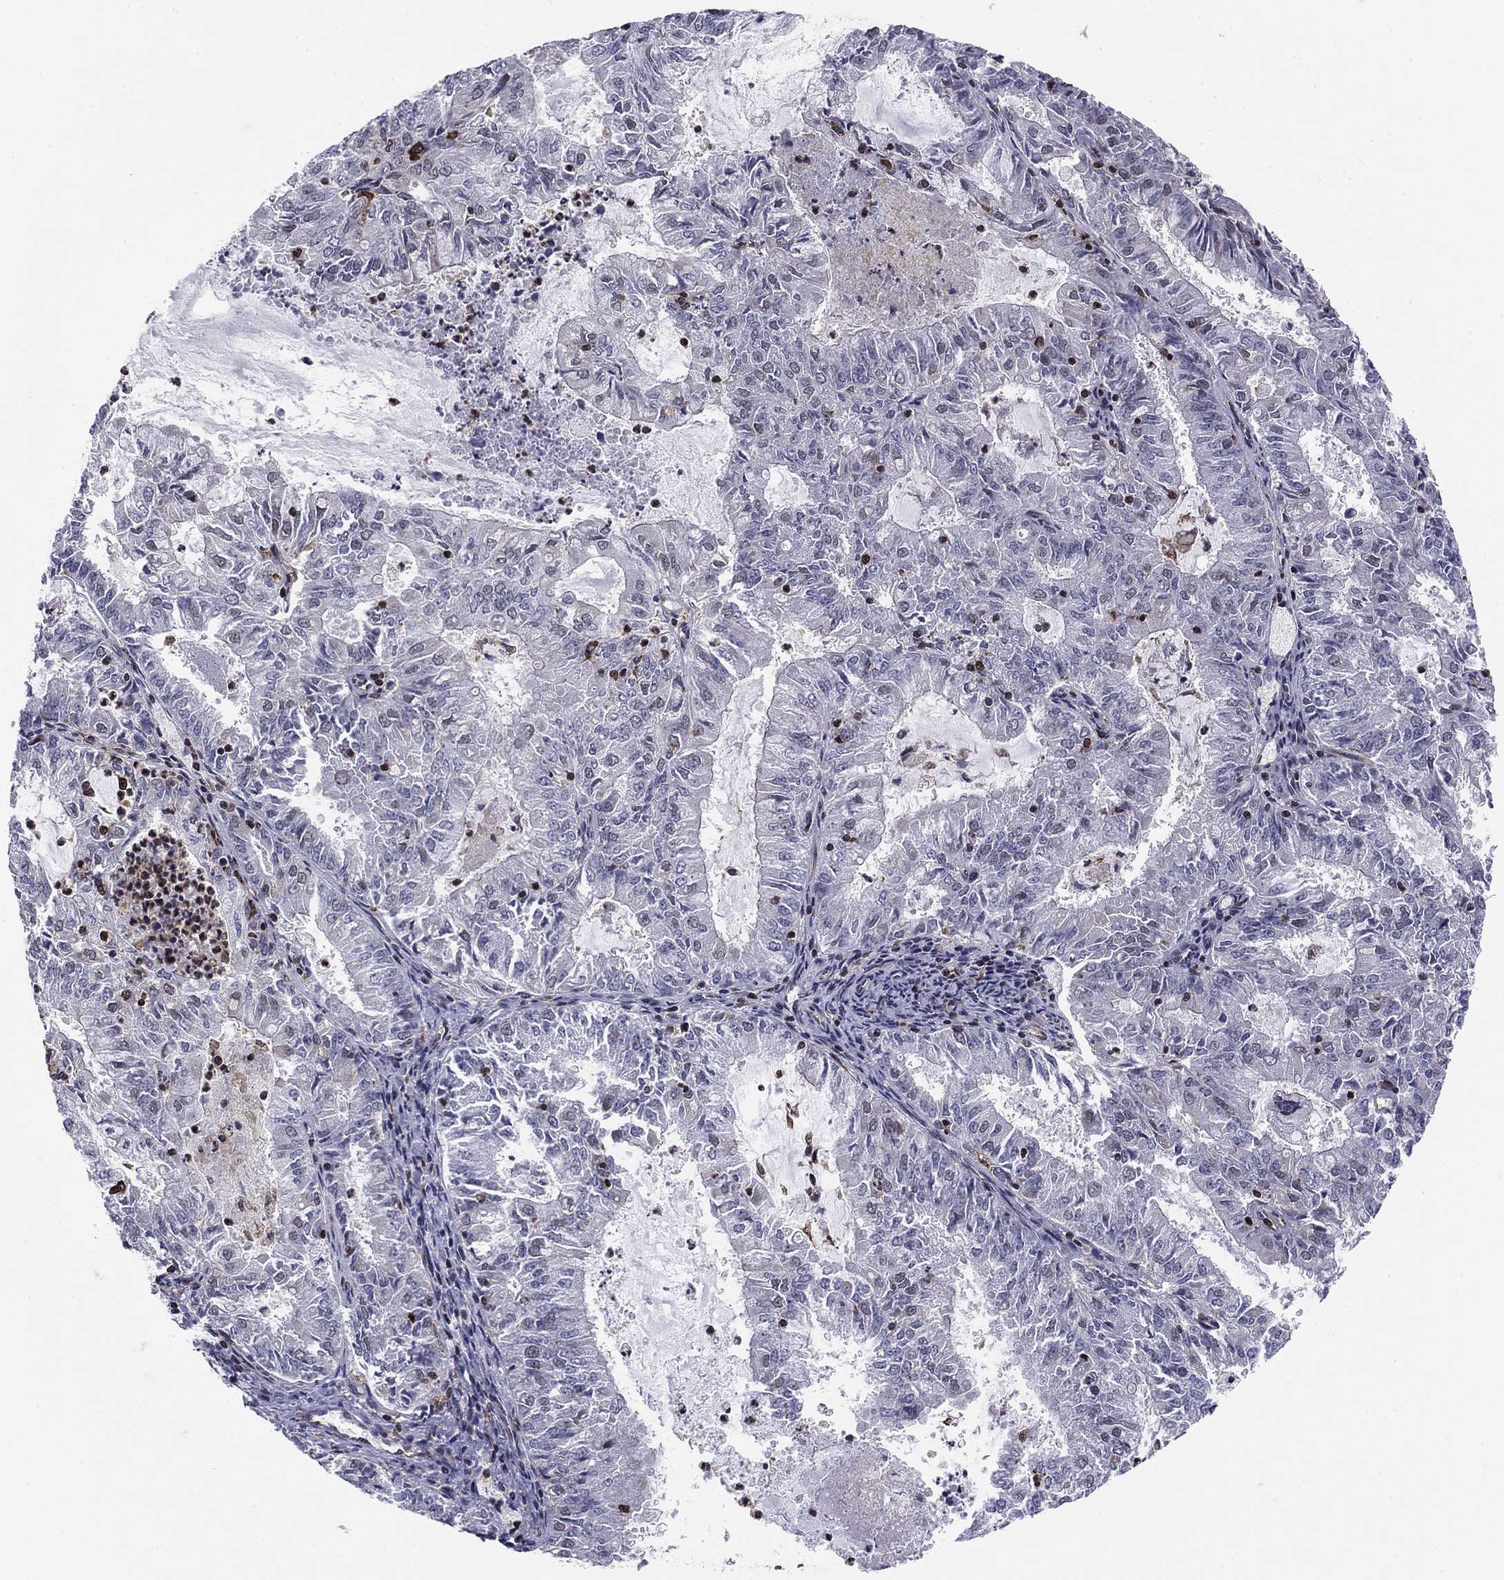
{"staining": {"intensity": "negative", "quantity": "none", "location": "none"}, "tissue": "endometrial cancer", "cell_type": "Tumor cells", "image_type": "cancer", "snomed": [{"axis": "morphology", "description": "Adenocarcinoma, NOS"}, {"axis": "topography", "description": "Endometrium"}], "caption": "High magnification brightfield microscopy of endometrial adenocarcinoma stained with DAB (brown) and counterstained with hematoxylin (blue): tumor cells show no significant positivity.", "gene": "PLCB2", "patient": {"sex": "female", "age": 57}}